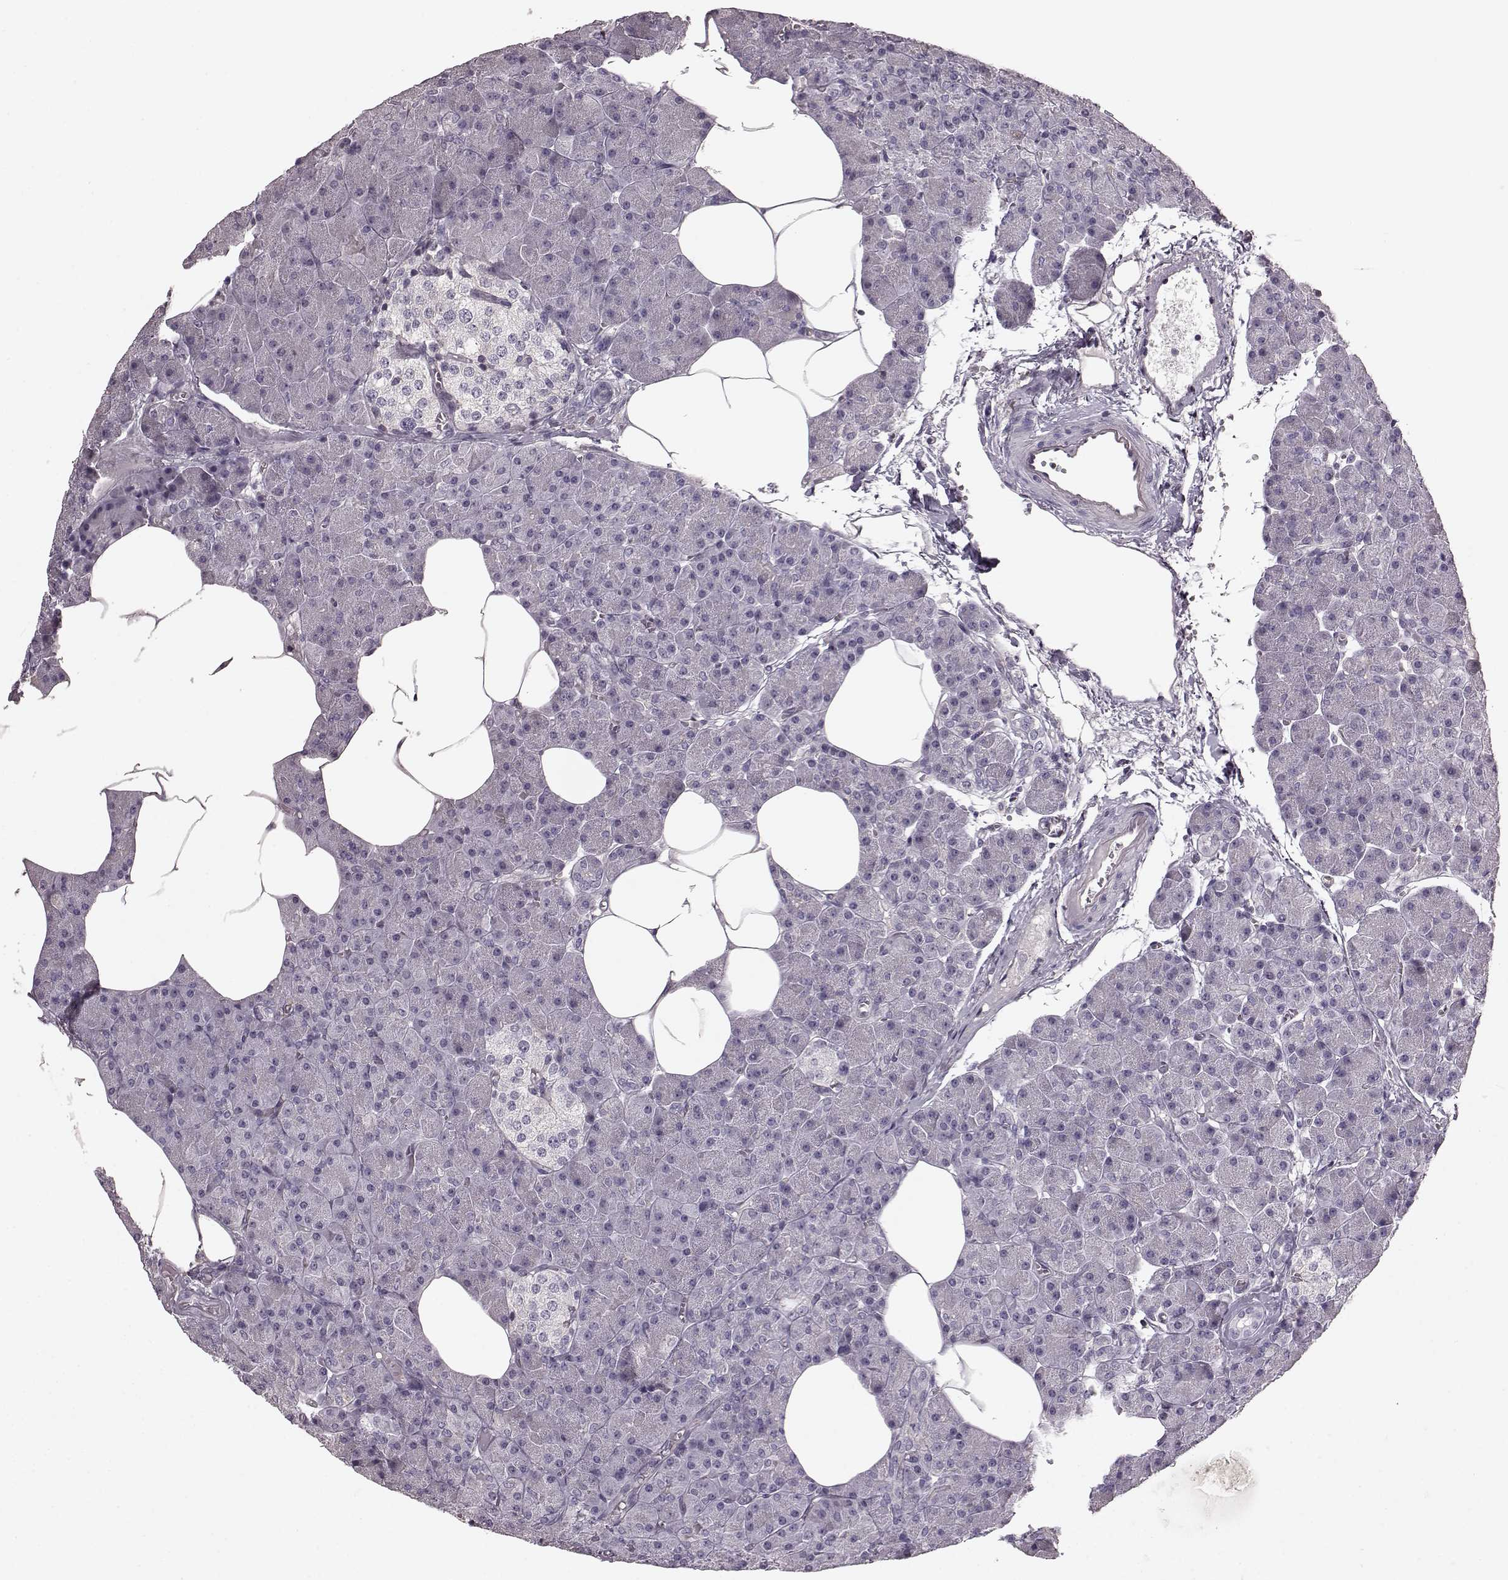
{"staining": {"intensity": "negative", "quantity": "none", "location": "none"}, "tissue": "pancreas", "cell_type": "Exocrine glandular cells", "image_type": "normal", "snomed": [{"axis": "morphology", "description": "Normal tissue, NOS"}, {"axis": "topography", "description": "Pancreas"}], "caption": "An IHC micrograph of unremarkable pancreas is shown. There is no staining in exocrine glandular cells of pancreas. (Immunohistochemistry (ihc), brightfield microscopy, high magnification).", "gene": "PDCD1", "patient": {"sex": "female", "age": 45}}